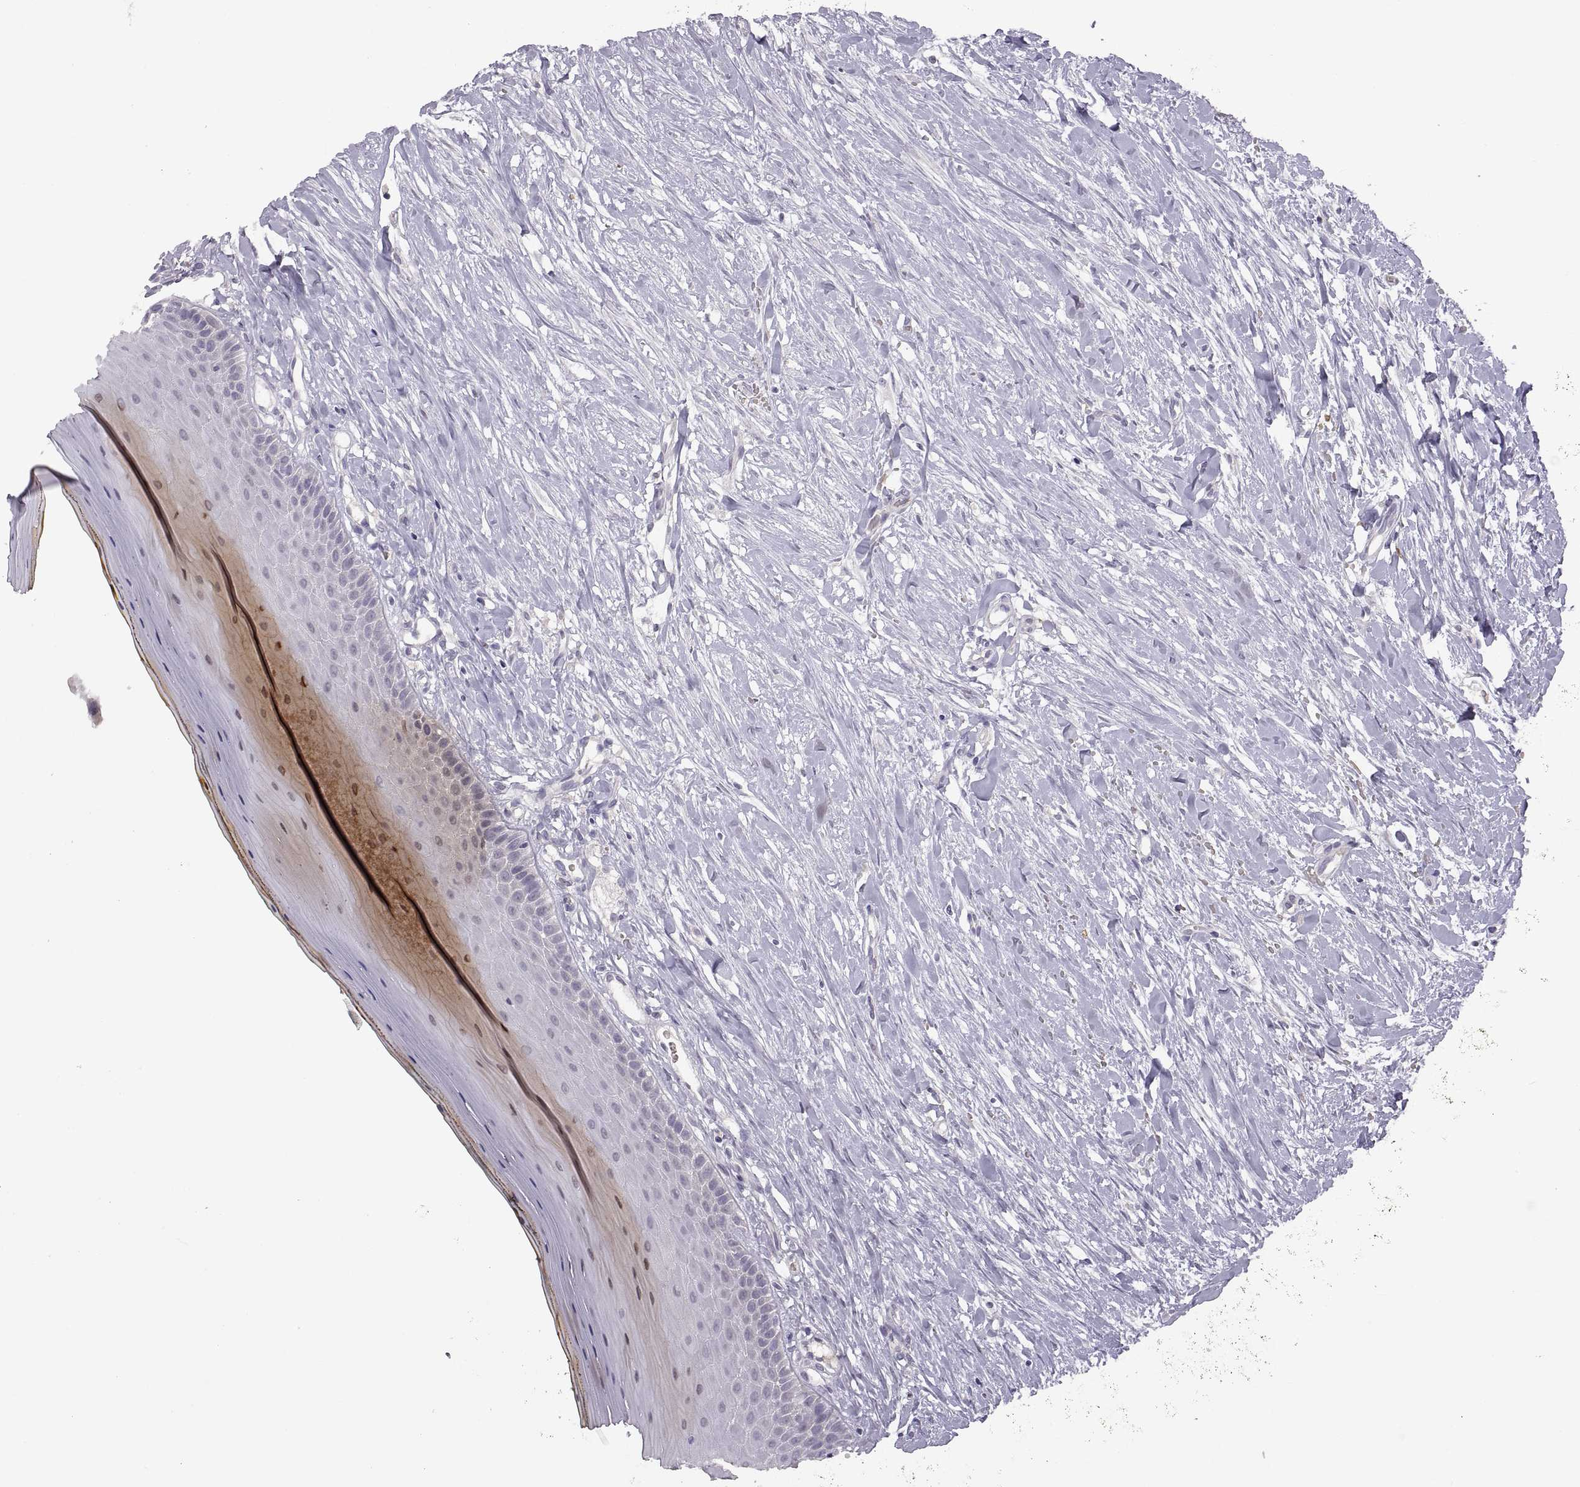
{"staining": {"intensity": "negative", "quantity": "none", "location": "none"}, "tissue": "oral mucosa", "cell_type": "Squamous epithelial cells", "image_type": "normal", "snomed": [{"axis": "morphology", "description": "Normal tissue, NOS"}, {"axis": "topography", "description": "Oral tissue"}], "caption": "Immunohistochemistry (IHC) photomicrograph of unremarkable oral mucosa: human oral mucosa stained with DAB shows no significant protein expression in squamous epithelial cells. The staining was performed using DAB to visualize the protein expression in brown, while the nuclei were stained in blue with hematoxylin (Magnification: 20x).", "gene": "MEIOC", "patient": {"sex": "female", "age": 43}}